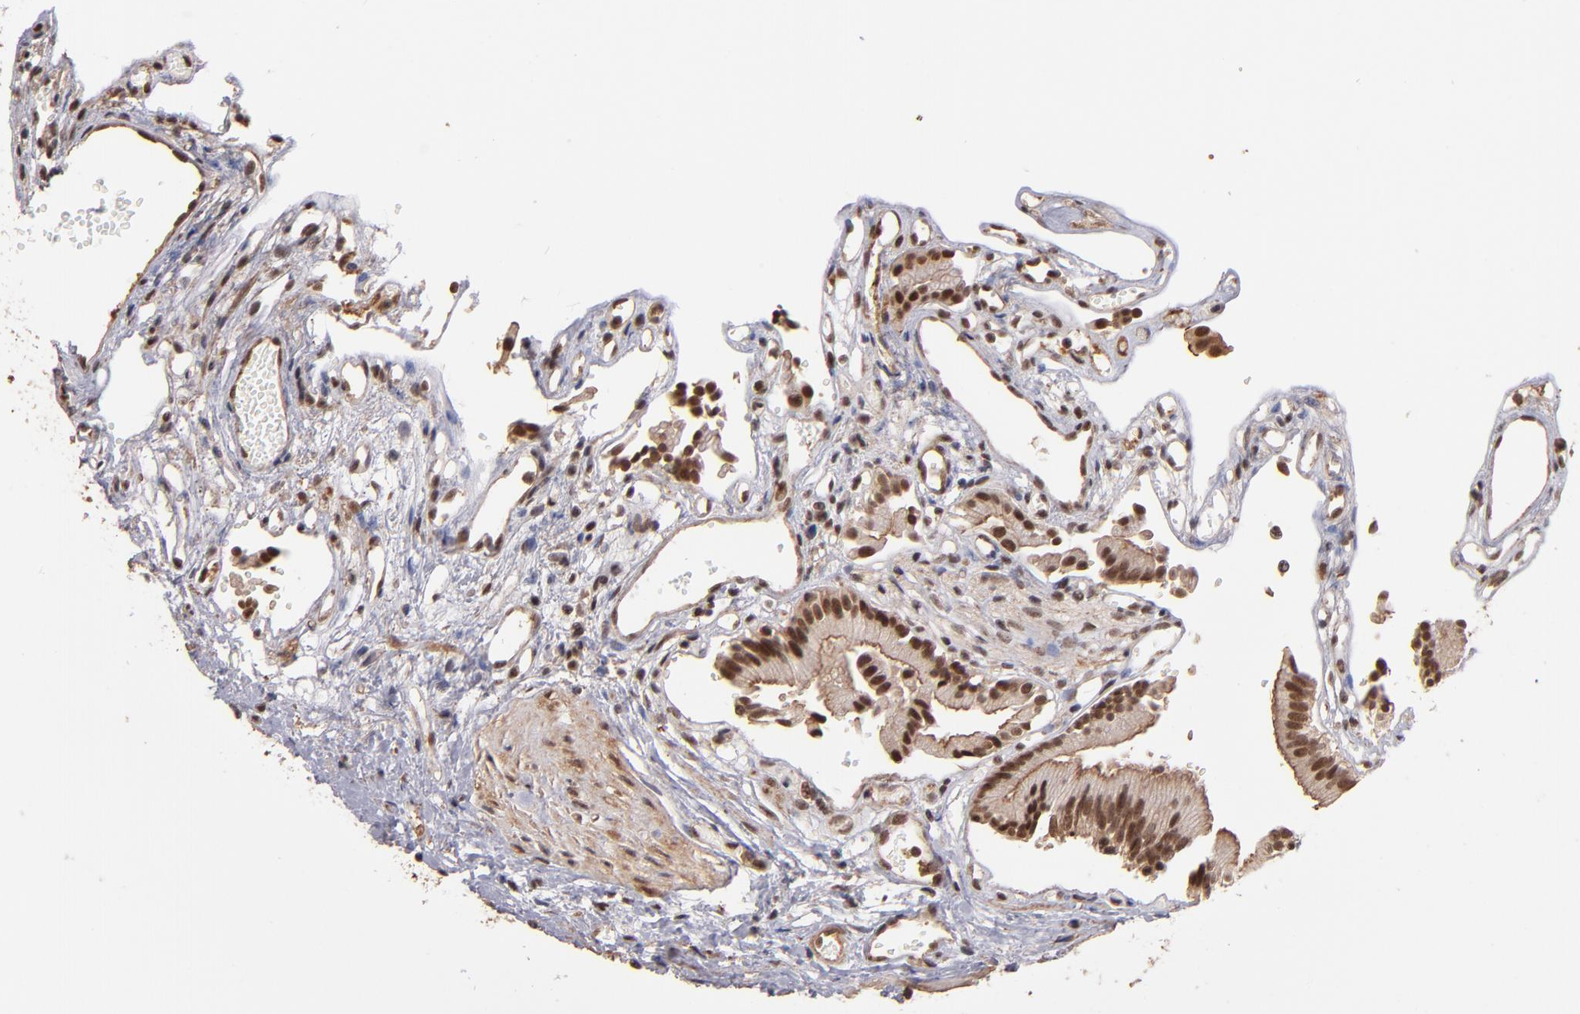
{"staining": {"intensity": "strong", "quantity": ">75%", "location": "cytoplasmic/membranous,nuclear"}, "tissue": "gallbladder", "cell_type": "Glandular cells", "image_type": "normal", "snomed": [{"axis": "morphology", "description": "Normal tissue, NOS"}, {"axis": "topography", "description": "Gallbladder"}], "caption": "IHC image of normal gallbladder: gallbladder stained using immunohistochemistry (IHC) displays high levels of strong protein expression localized specifically in the cytoplasmic/membranous,nuclear of glandular cells, appearing as a cytoplasmic/membranous,nuclear brown color.", "gene": "TERF2", "patient": {"sex": "male", "age": 65}}